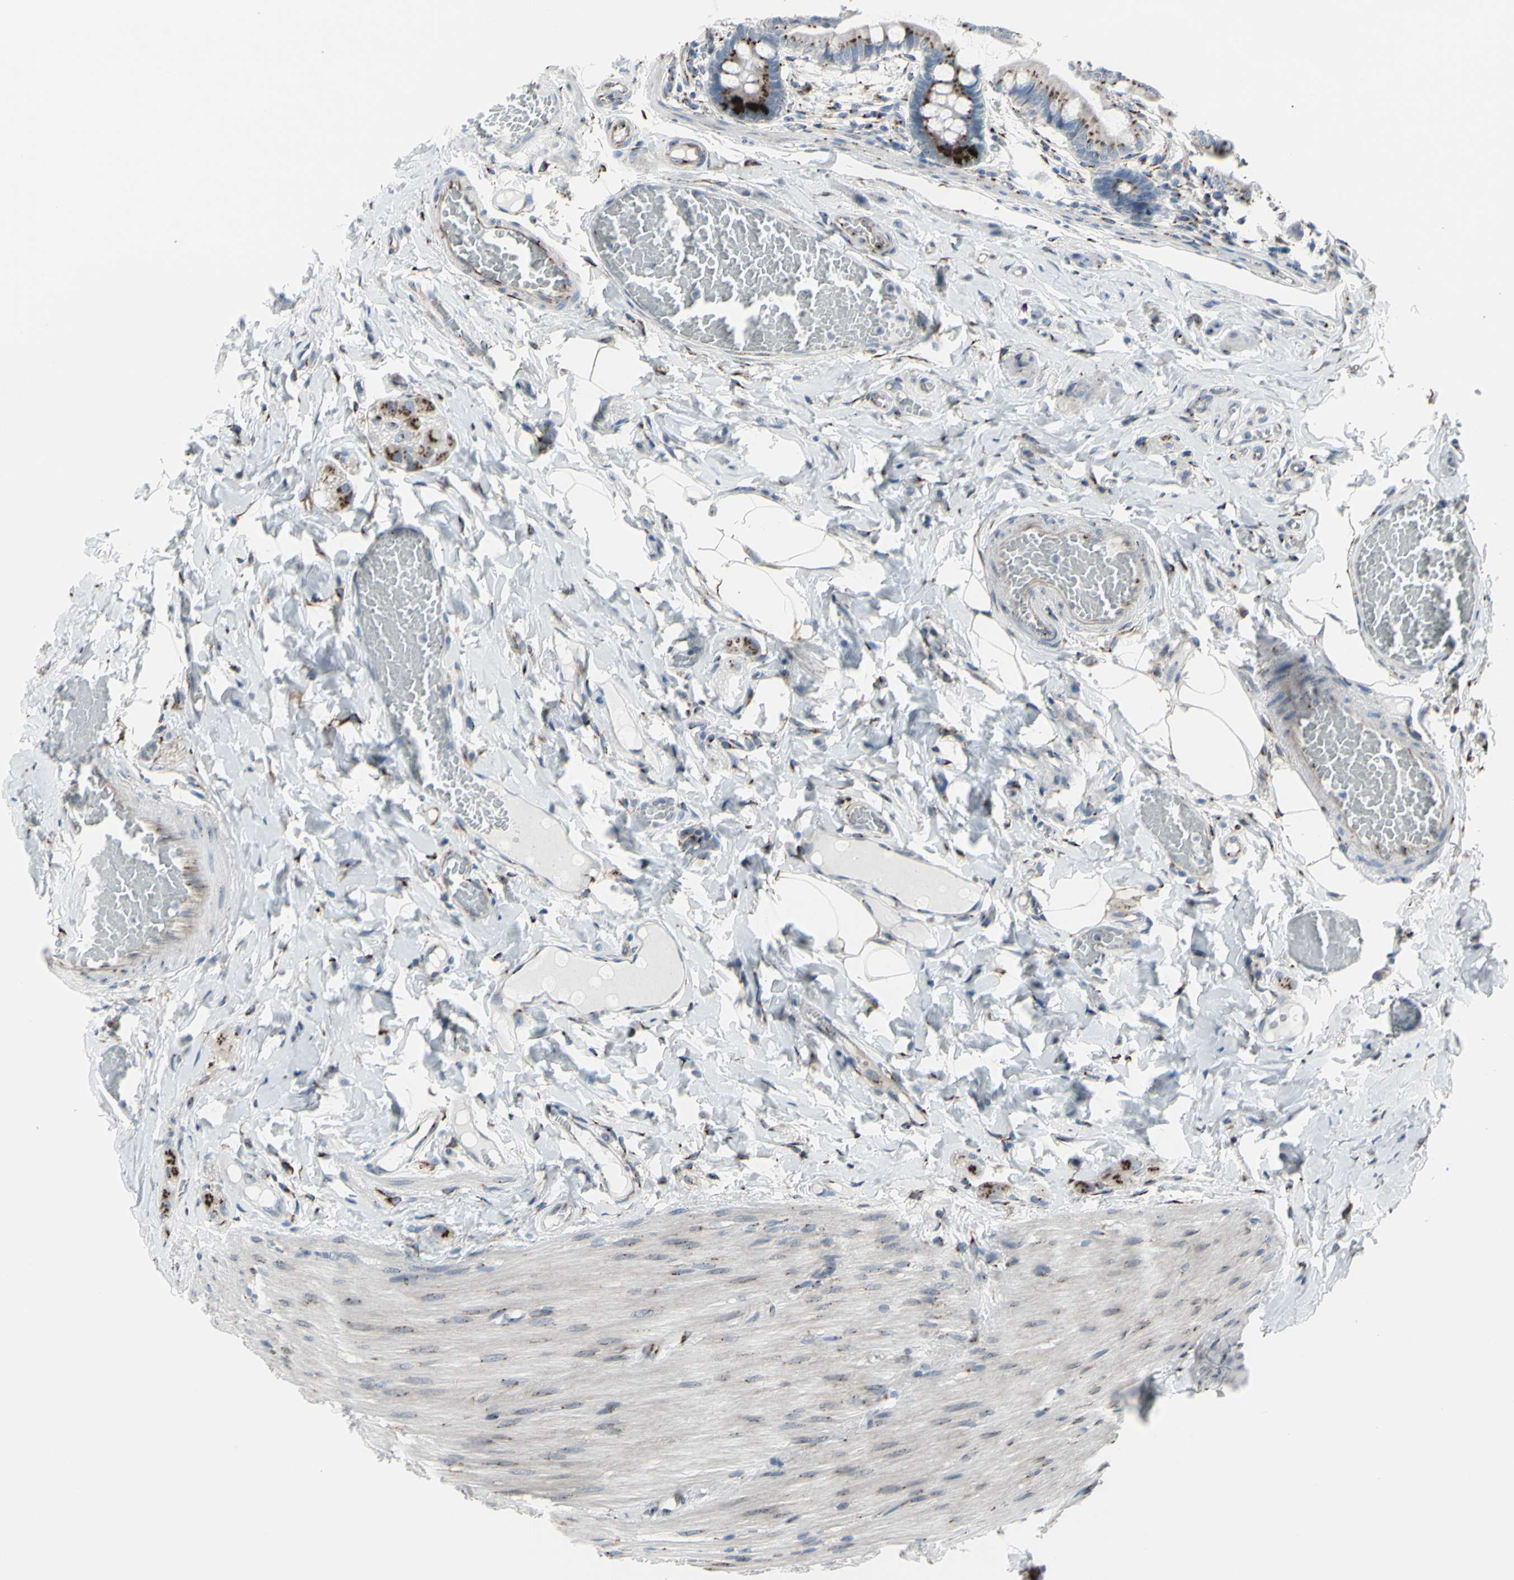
{"staining": {"intensity": "strong", "quantity": "<25%", "location": "cytoplasmic/membranous"}, "tissue": "small intestine", "cell_type": "Glandular cells", "image_type": "normal", "snomed": [{"axis": "morphology", "description": "Normal tissue, NOS"}, {"axis": "topography", "description": "Small intestine"}], "caption": "IHC (DAB) staining of normal small intestine shows strong cytoplasmic/membranous protein positivity in about <25% of glandular cells.", "gene": "GLG1", "patient": {"sex": "male", "age": 41}}